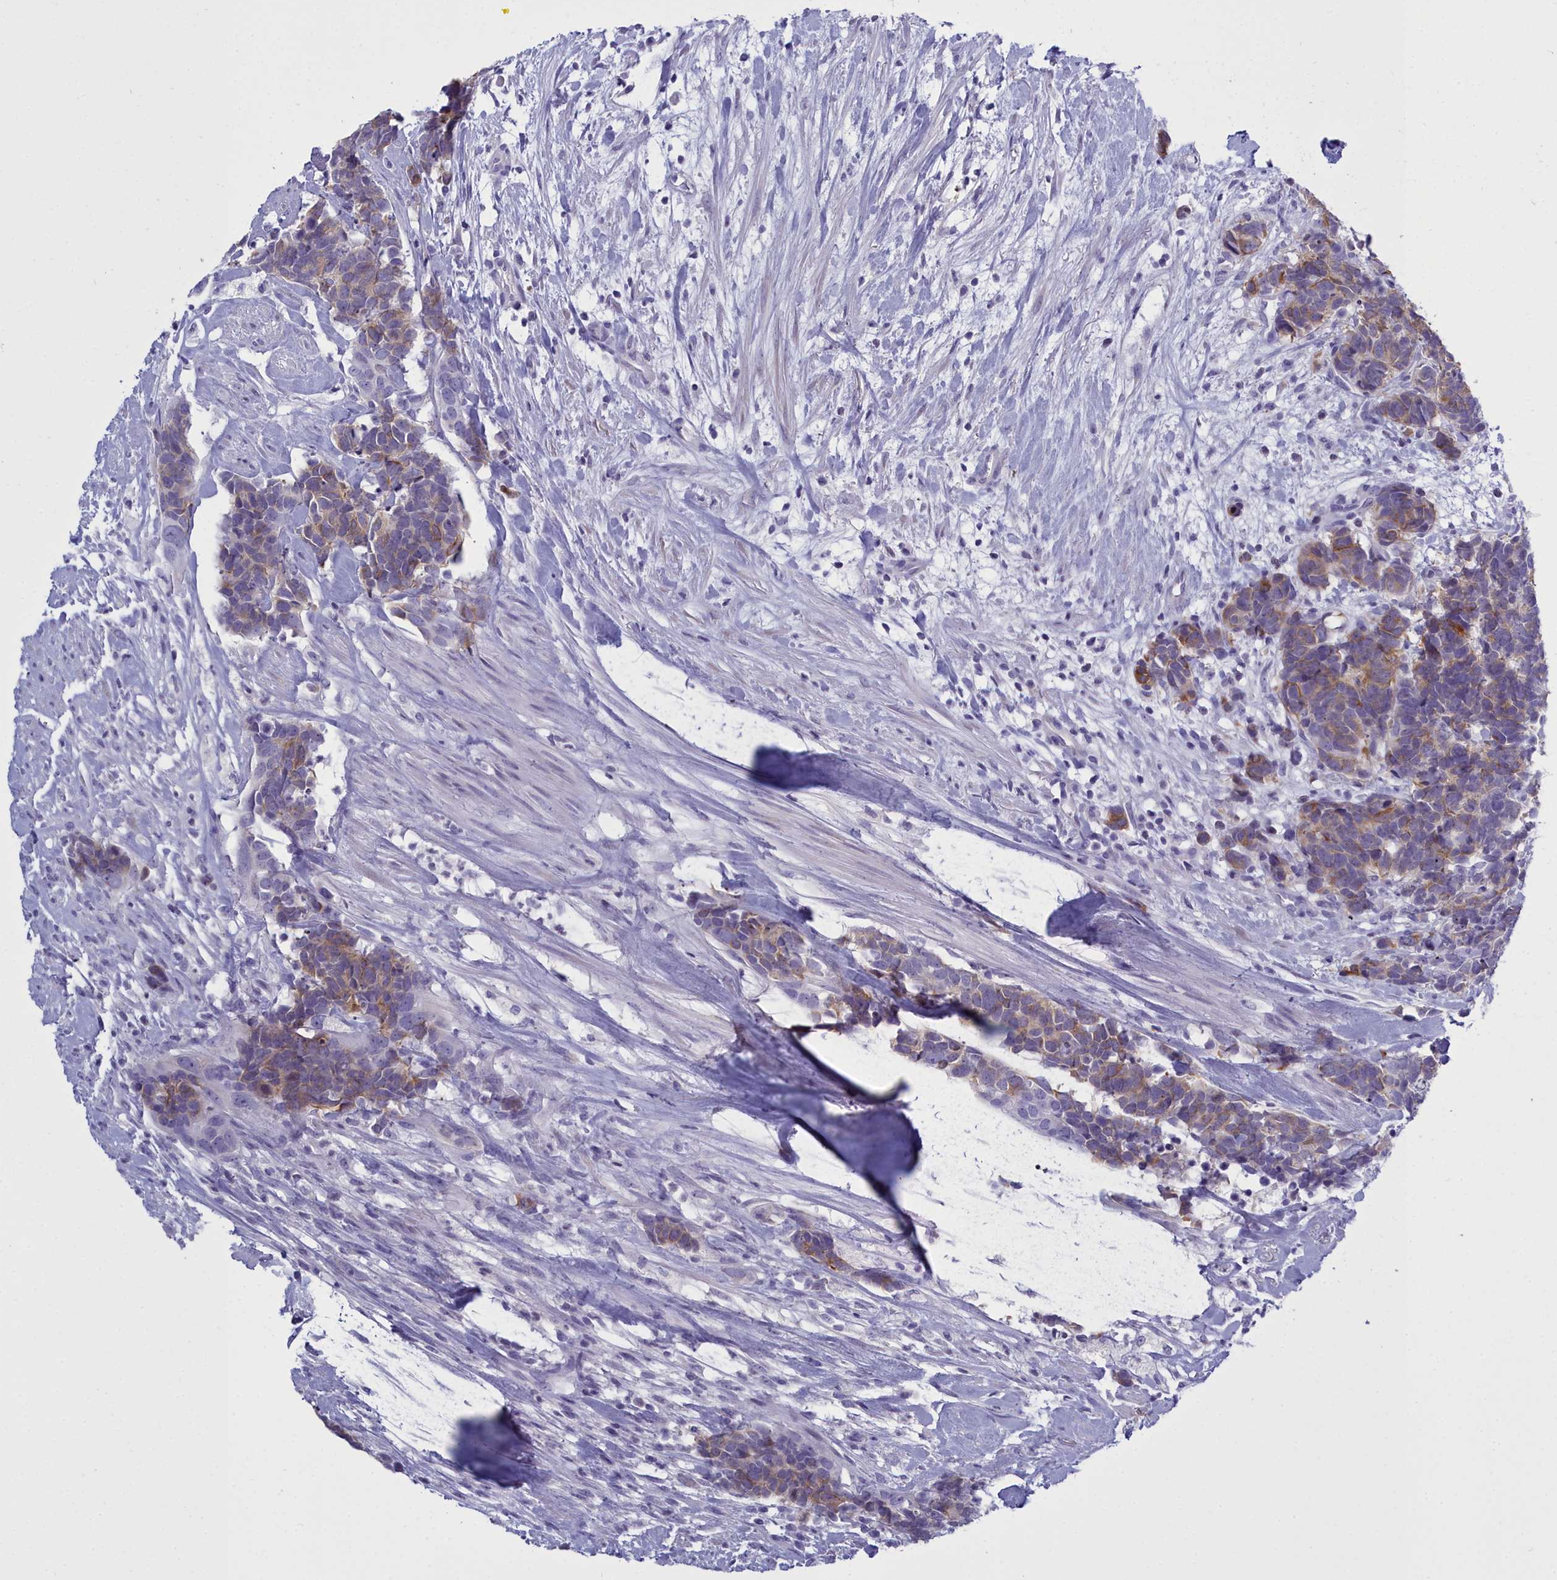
{"staining": {"intensity": "moderate", "quantity": "25%-75%", "location": "cytoplasmic/membranous"}, "tissue": "carcinoid", "cell_type": "Tumor cells", "image_type": "cancer", "snomed": [{"axis": "morphology", "description": "Carcinoma, NOS"}, {"axis": "morphology", "description": "Carcinoid, malignant, NOS"}, {"axis": "topography", "description": "Prostate"}], "caption": "Immunohistochemical staining of malignant carcinoid shows medium levels of moderate cytoplasmic/membranous staining in about 25%-75% of tumor cells.", "gene": "MAP6", "patient": {"sex": "male", "age": 57}}